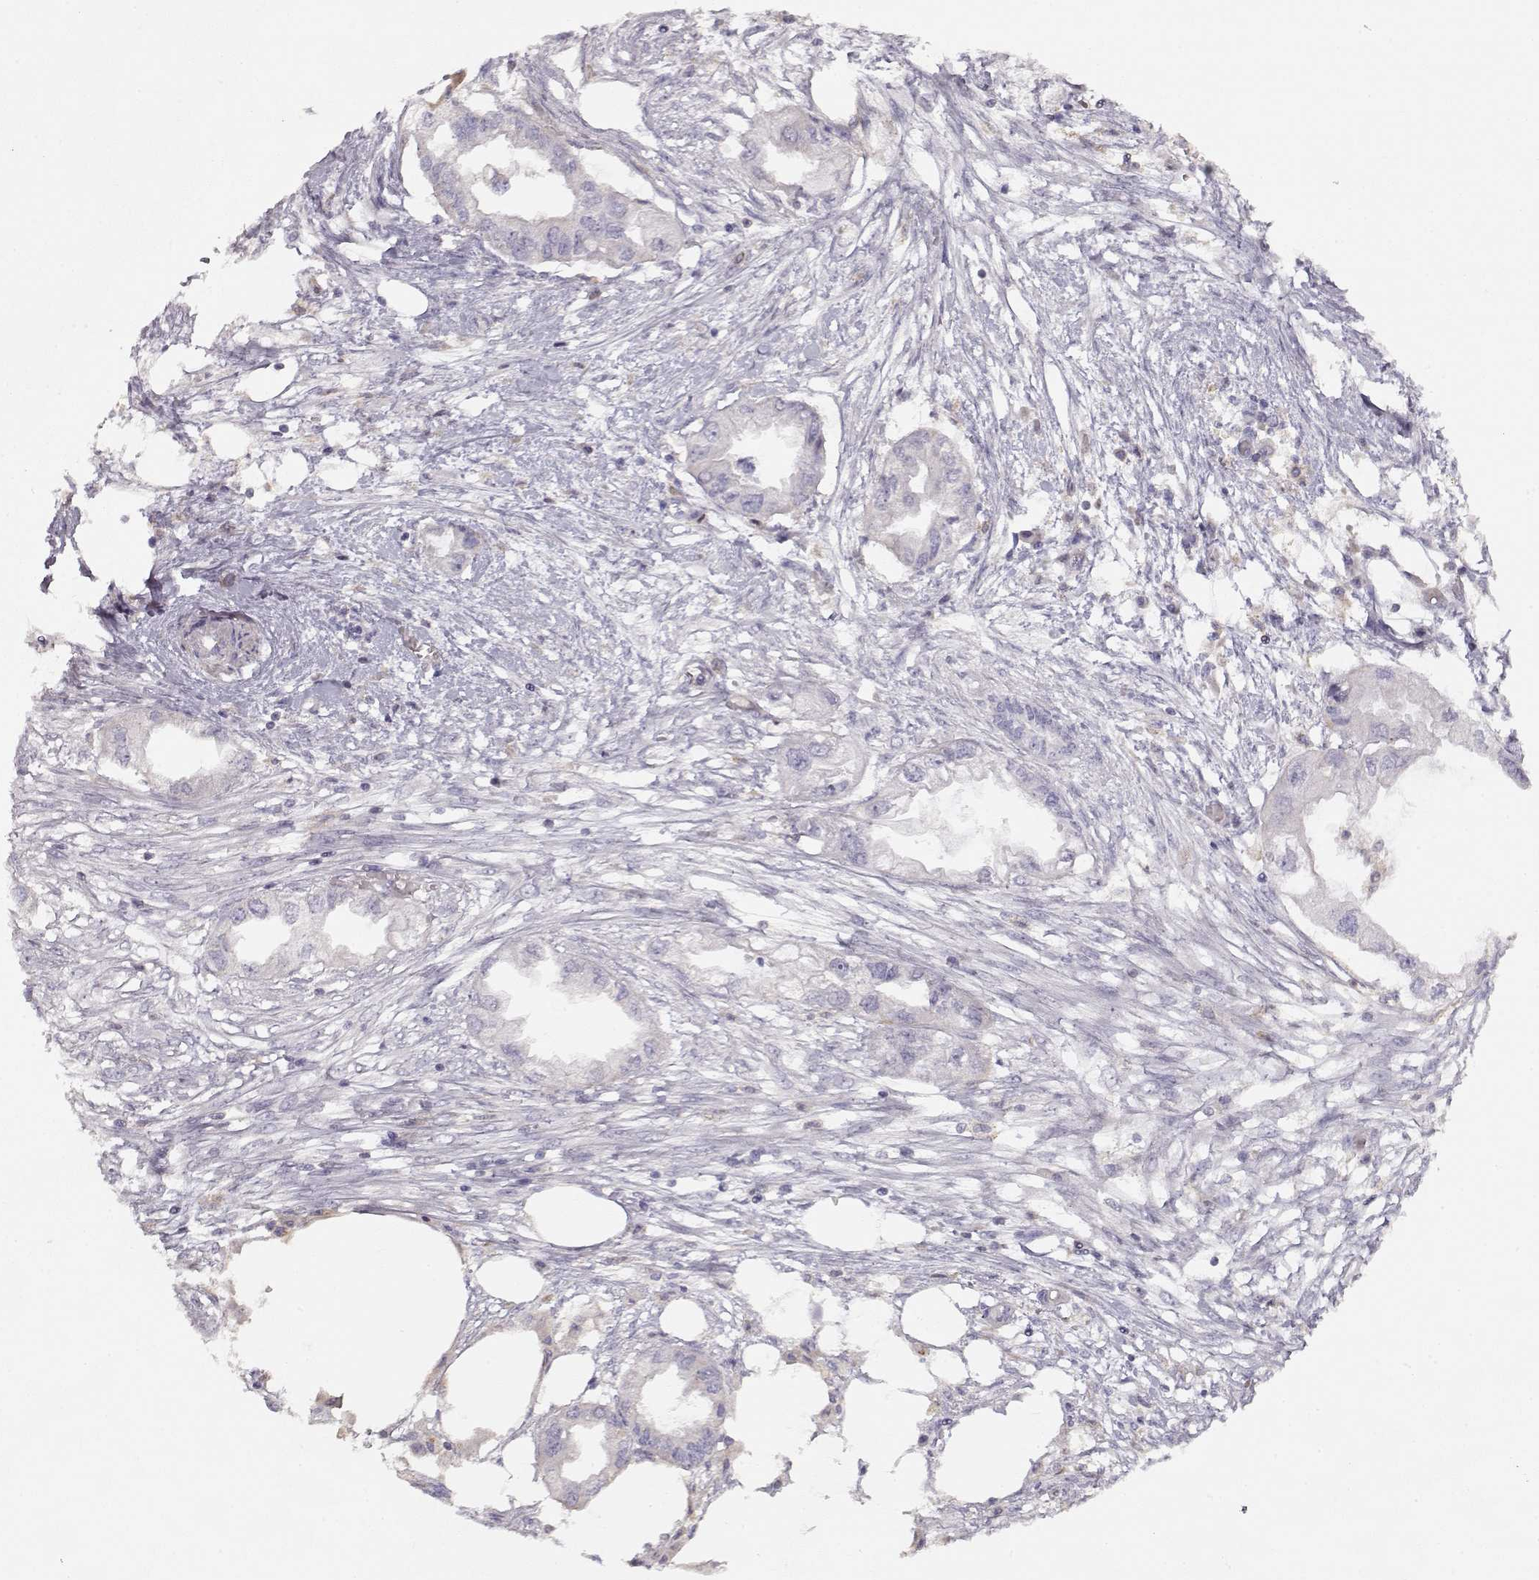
{"staining": {"intensity": "negative", "quantity": "none", "location": "none"}, "tissue": "endometrial cancer", "cell_type": "Tumor cells", "image_type": "cancer", "snomed": [{"axis": "morphology", "description": "Adenocarcinoma, NOS"}, {"axis": "morphology", "description": "Adenocarcinoma, metastatic, NOS"}, {"axis": "topography", "description": "Adipose tissue"}, {"axis": "topography", "description": "Endometrium"}], "caption": "Immunohistochemical staining of human endometrial adenocarcinoma reveals no significant expression in tumor cells. (Stains: DAB immunohistochemistry with hematoxylin counter stain, Microscopy: brightfield microscopy at high magnification).", "gene": "VAV1", "patient": {"sex": "female", "age": 67}}